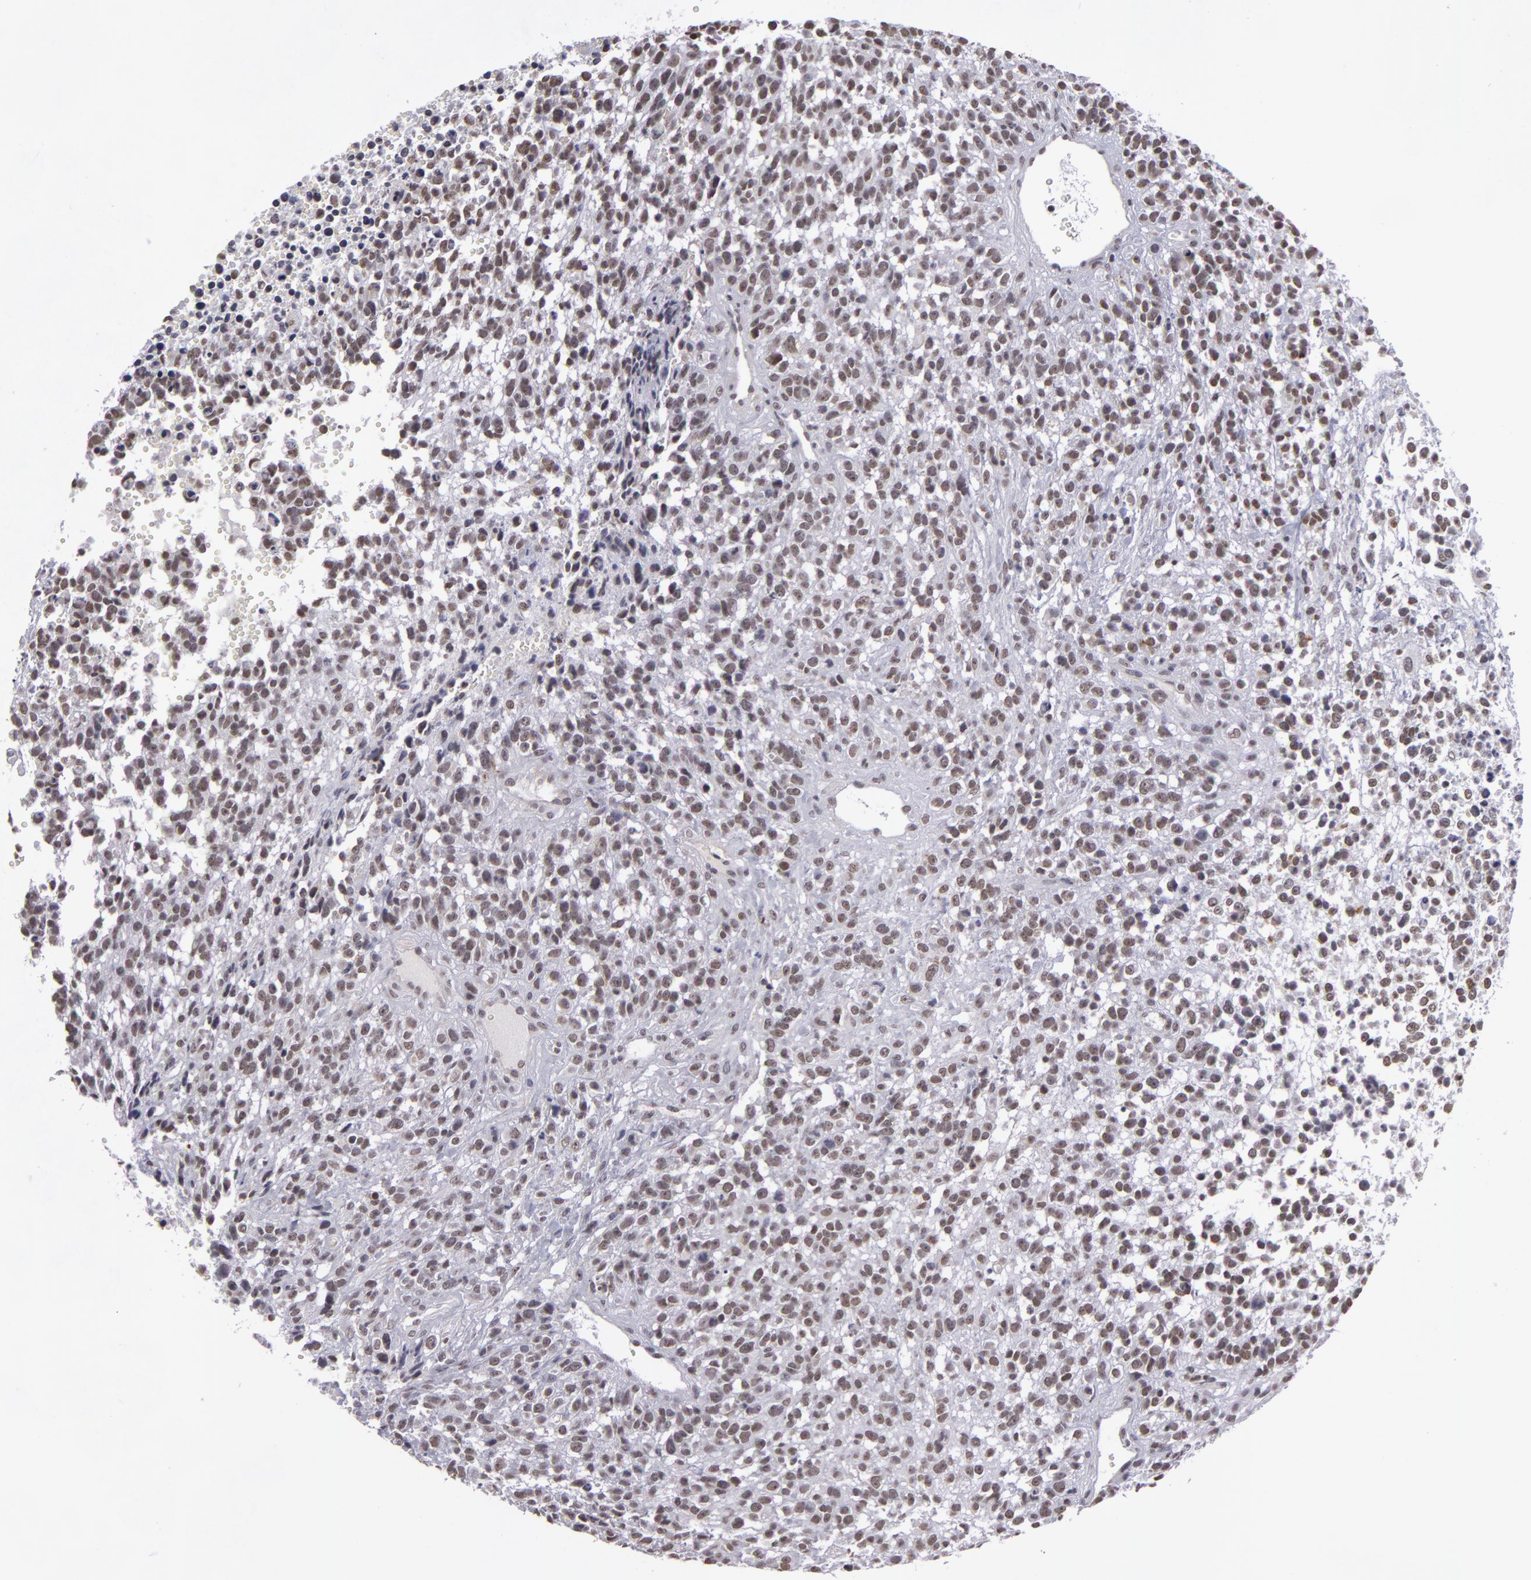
{"staining": {"intensity": "weak", "quantity": "25%-75%", "location": "nuclear"}, "tissue": "glioma", "cell_type": "Tumor cells", "image_type": "cancer", "snomed": [{"axis": "morphology", "description": "Glioma, malignant, High grade"}, {"axis": "topography", "description": "Brain"}], "caption": "Malignant high-grade glioma was stained to show a protein in brown. There is low levels of weak nuclear staining in approximately 25%-75% of tumor cells. (IHC, brightfield microscopy, high magnification).", "gene": "RRP7A", "patient": {"sex": "male", "age": 66}}